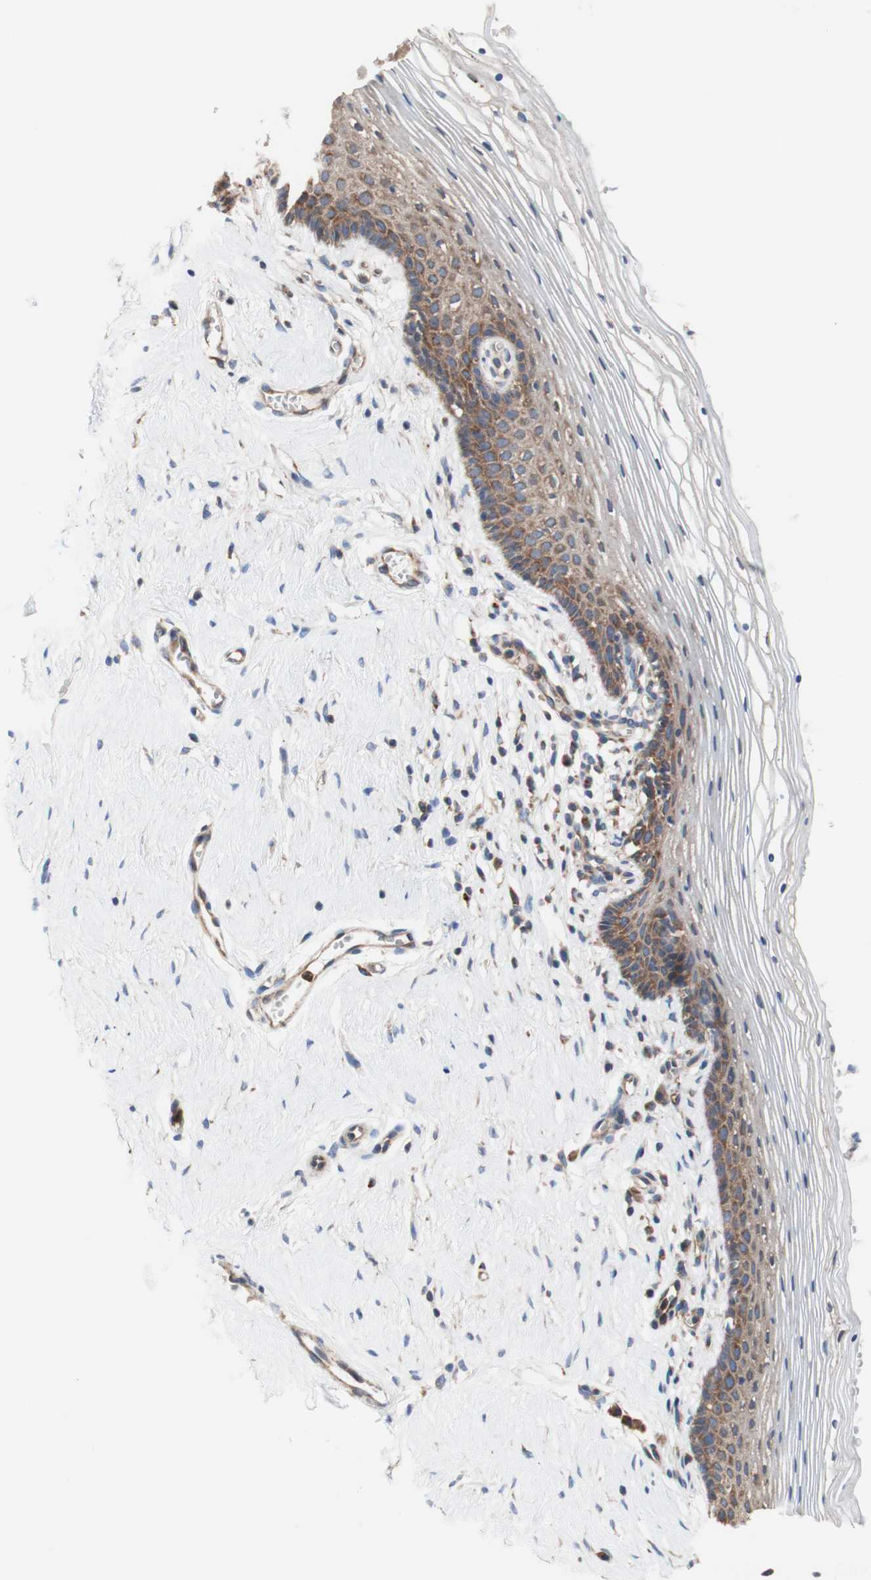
{"staining": {"intensity": "moderate", "quantity": "25%-75%", "location": "cytoplasmic/membranous"}, "tissue": "vagina", "cell_type": "Squamous epithelial cells", "image_type": "normal", "snomed": [{"axis": "morphology", "description": "Normal tissue, NOS"}, {"axis": "topography", "description": "Vagina"}], "caption": "DAB (3,3'-diaminobenzidine) immunohistochemical staining of normal human vagina shows moderate cytoplasmic/membranous protein staining in about 25%-75% of squamous epithelial cells.", "gene": "FMR1", "patient": {"sex": "female", "age": 32}}